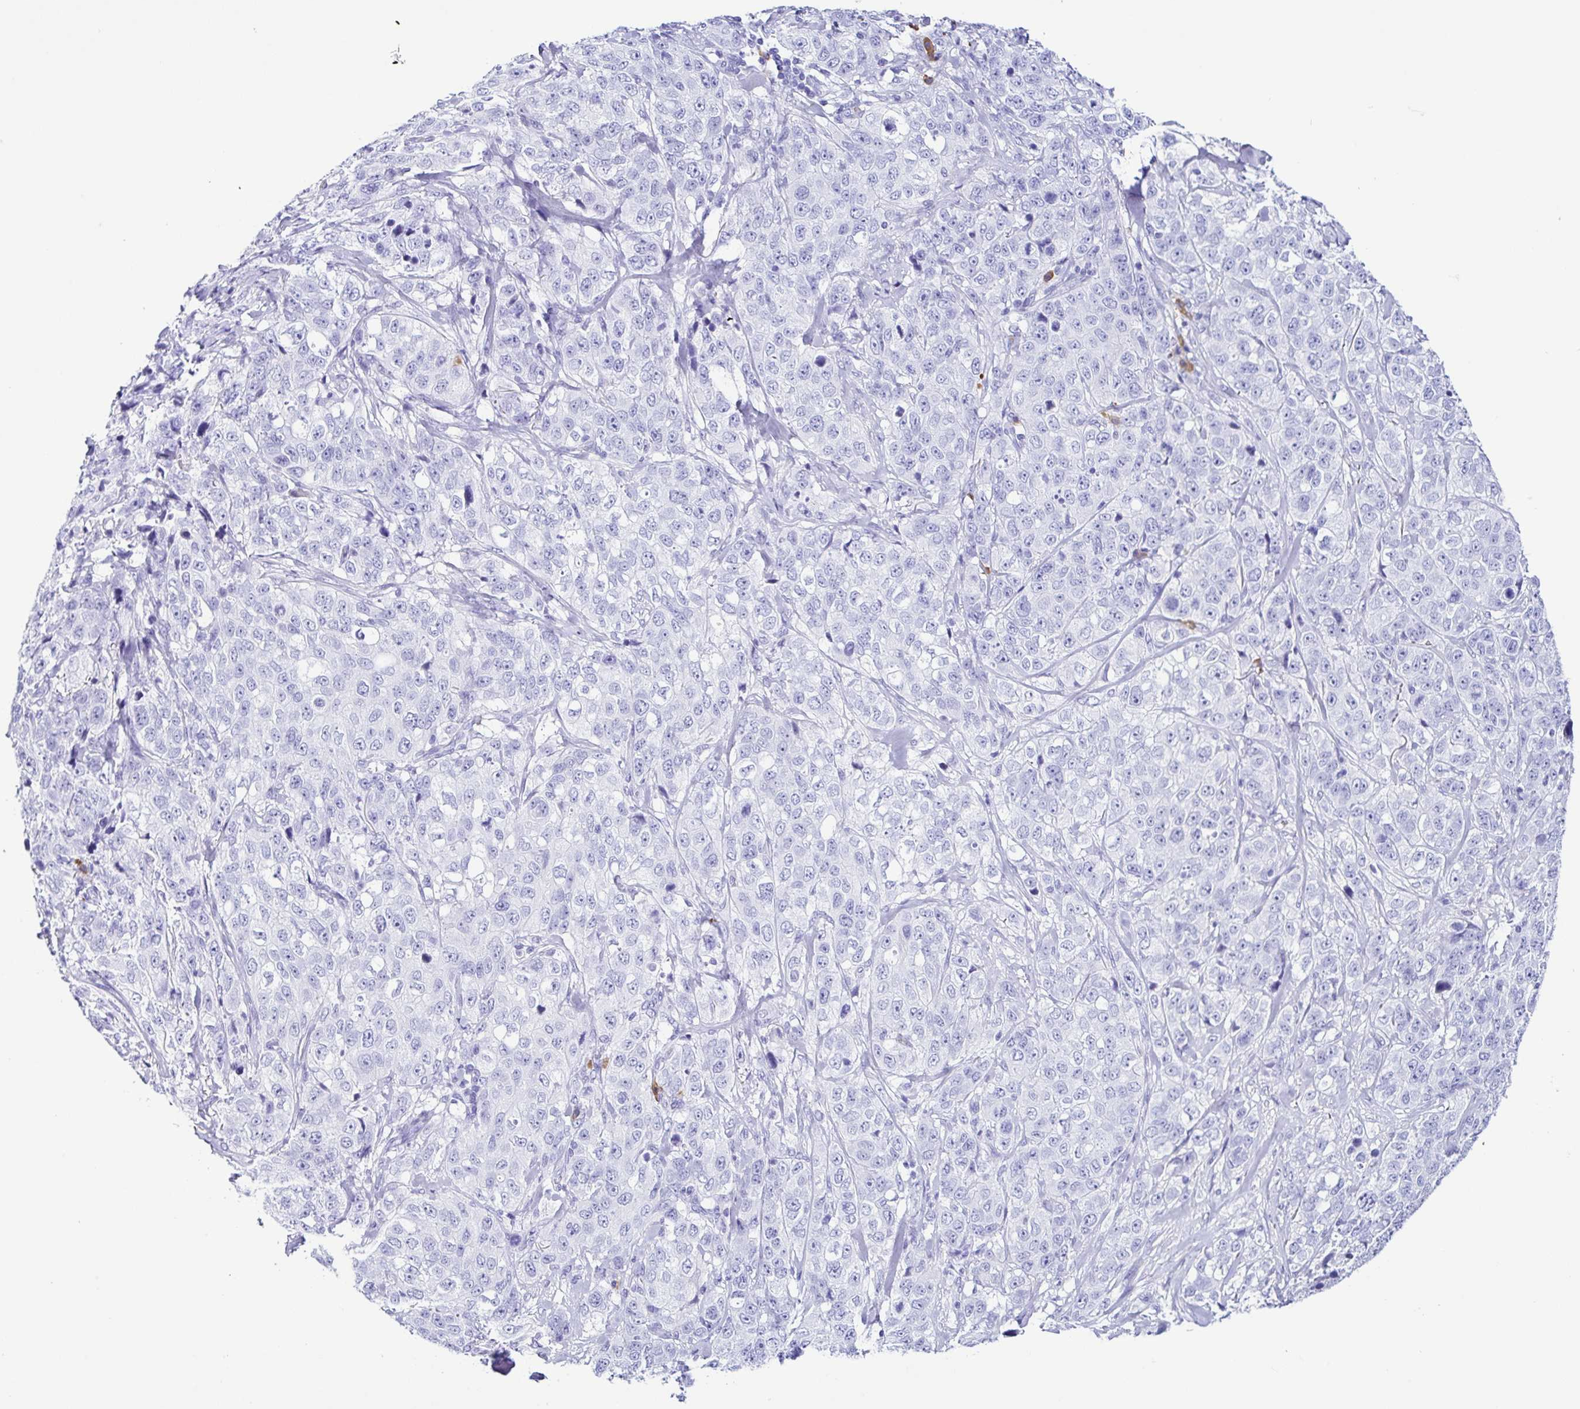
{"staining": {"intensity": "negative", "quantity": "none", "location": "none"}, "tissue": "stomach cancer", "cell_type": "Tumor cells", "image_type": "cancer", "snomed": [{"axis": "morphology", "description": "Adenocarcinoma, NOS"}, {"axis": "topography", "description": "Stomach"}], "caption": "An image of adenocarcinoma (stomach) stained for a protein shows no brown staining in tumor cells.", "gene": "PIGF", "patient": {"sex": "male", "age": 48}}